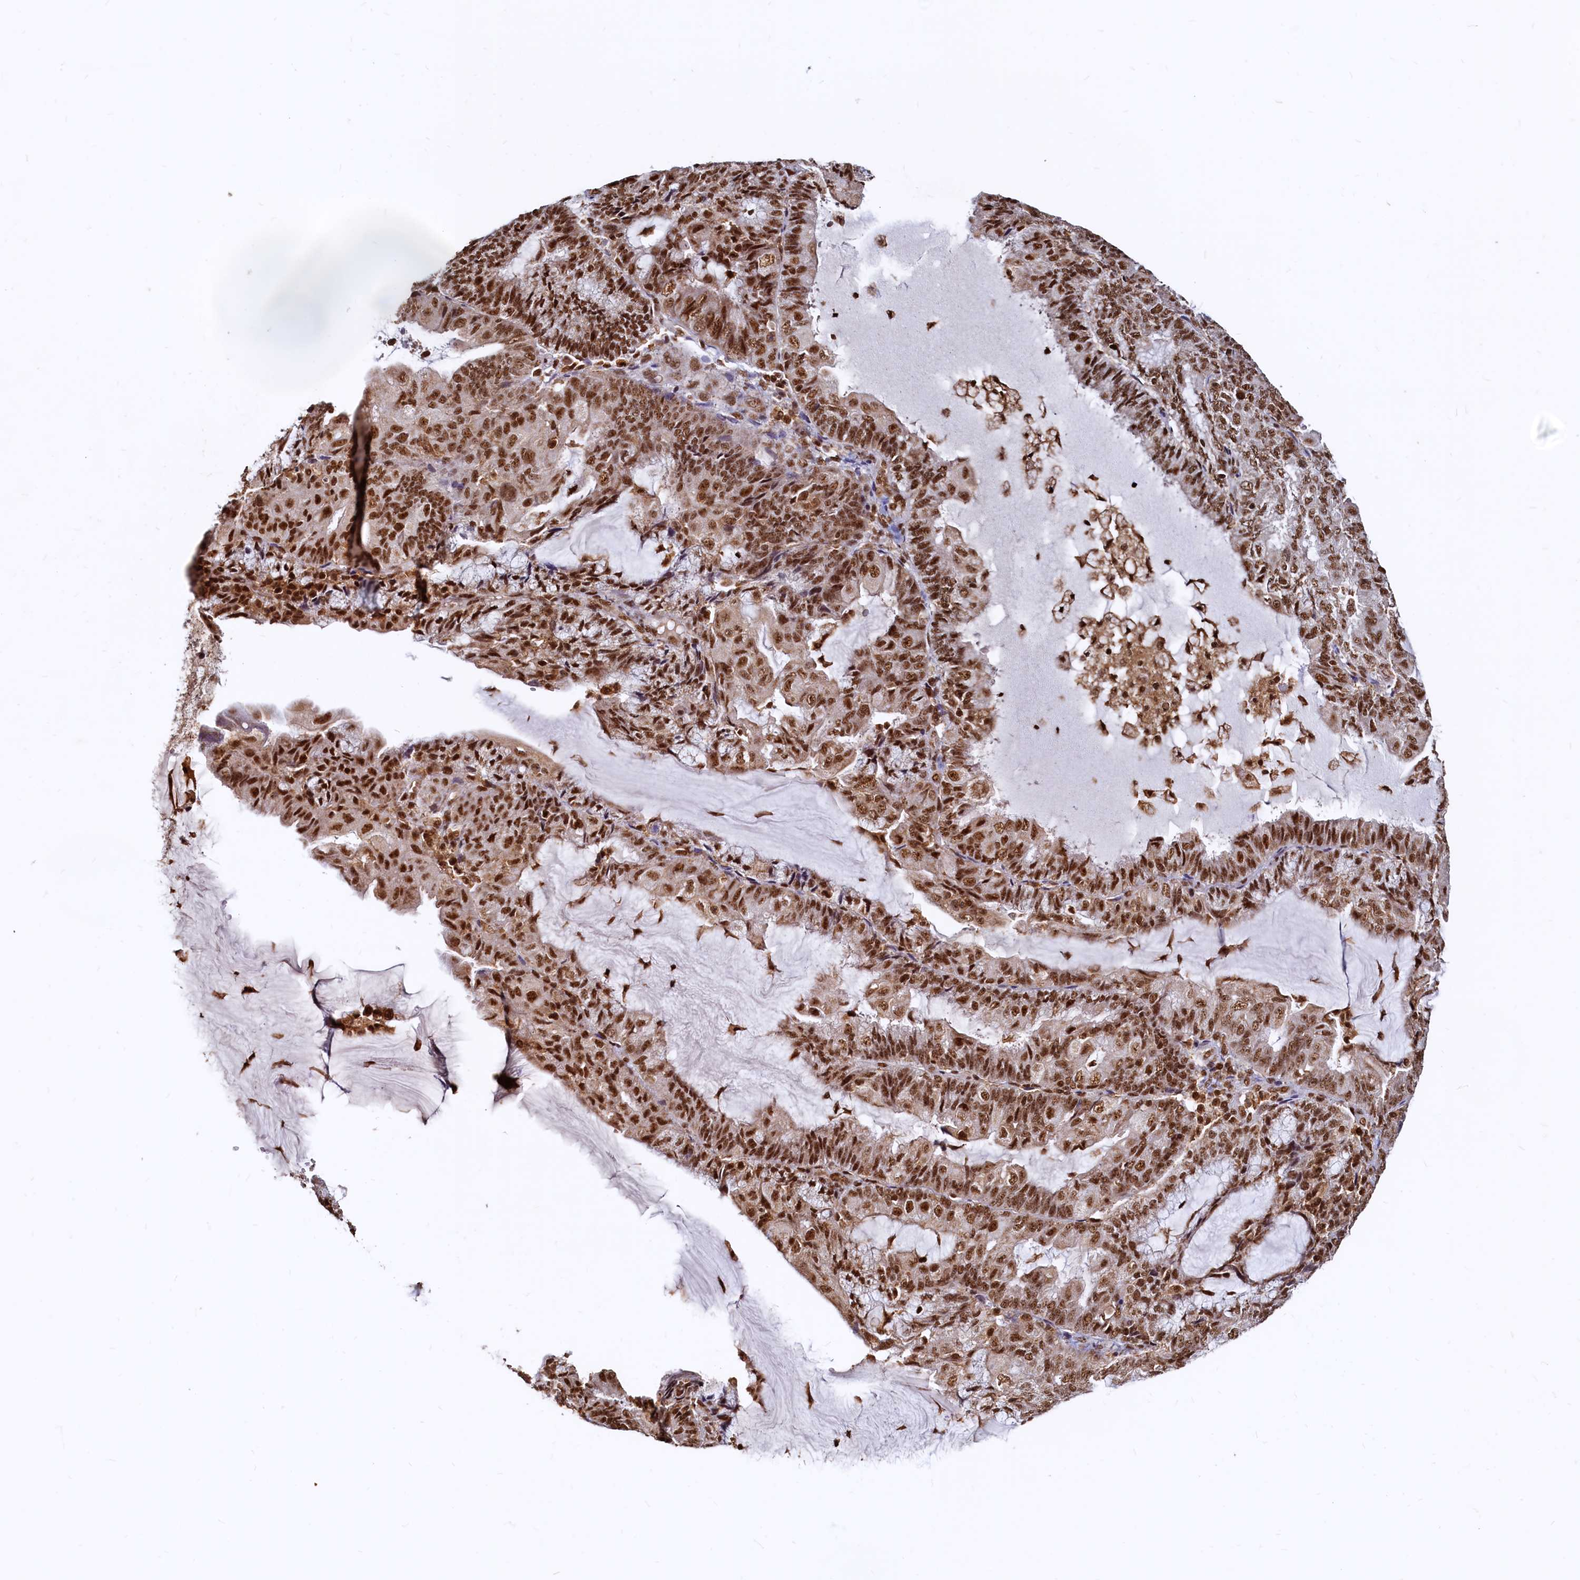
{"staining": {"intensity": "strong", "quantity": ">75%", "location": "nuclear"}, "tissue": "endometrial cancer", "cell_type": "Tumor cells", "image_type": "cancer", "snomed": [{"axis": "morphology", "description": "Adenocarcinoma, NOS"}, {"axis": "topography", "description": "Endometrium"}], "caption": "Immunohistochemical staining of human endometrial cancer (adenocarcinoma) demonstrates high levels of strong nuclear expression in about >75% of tumor cells.", "gene": "RSRC2", "patient": {"sex": "female", "age": 81}}